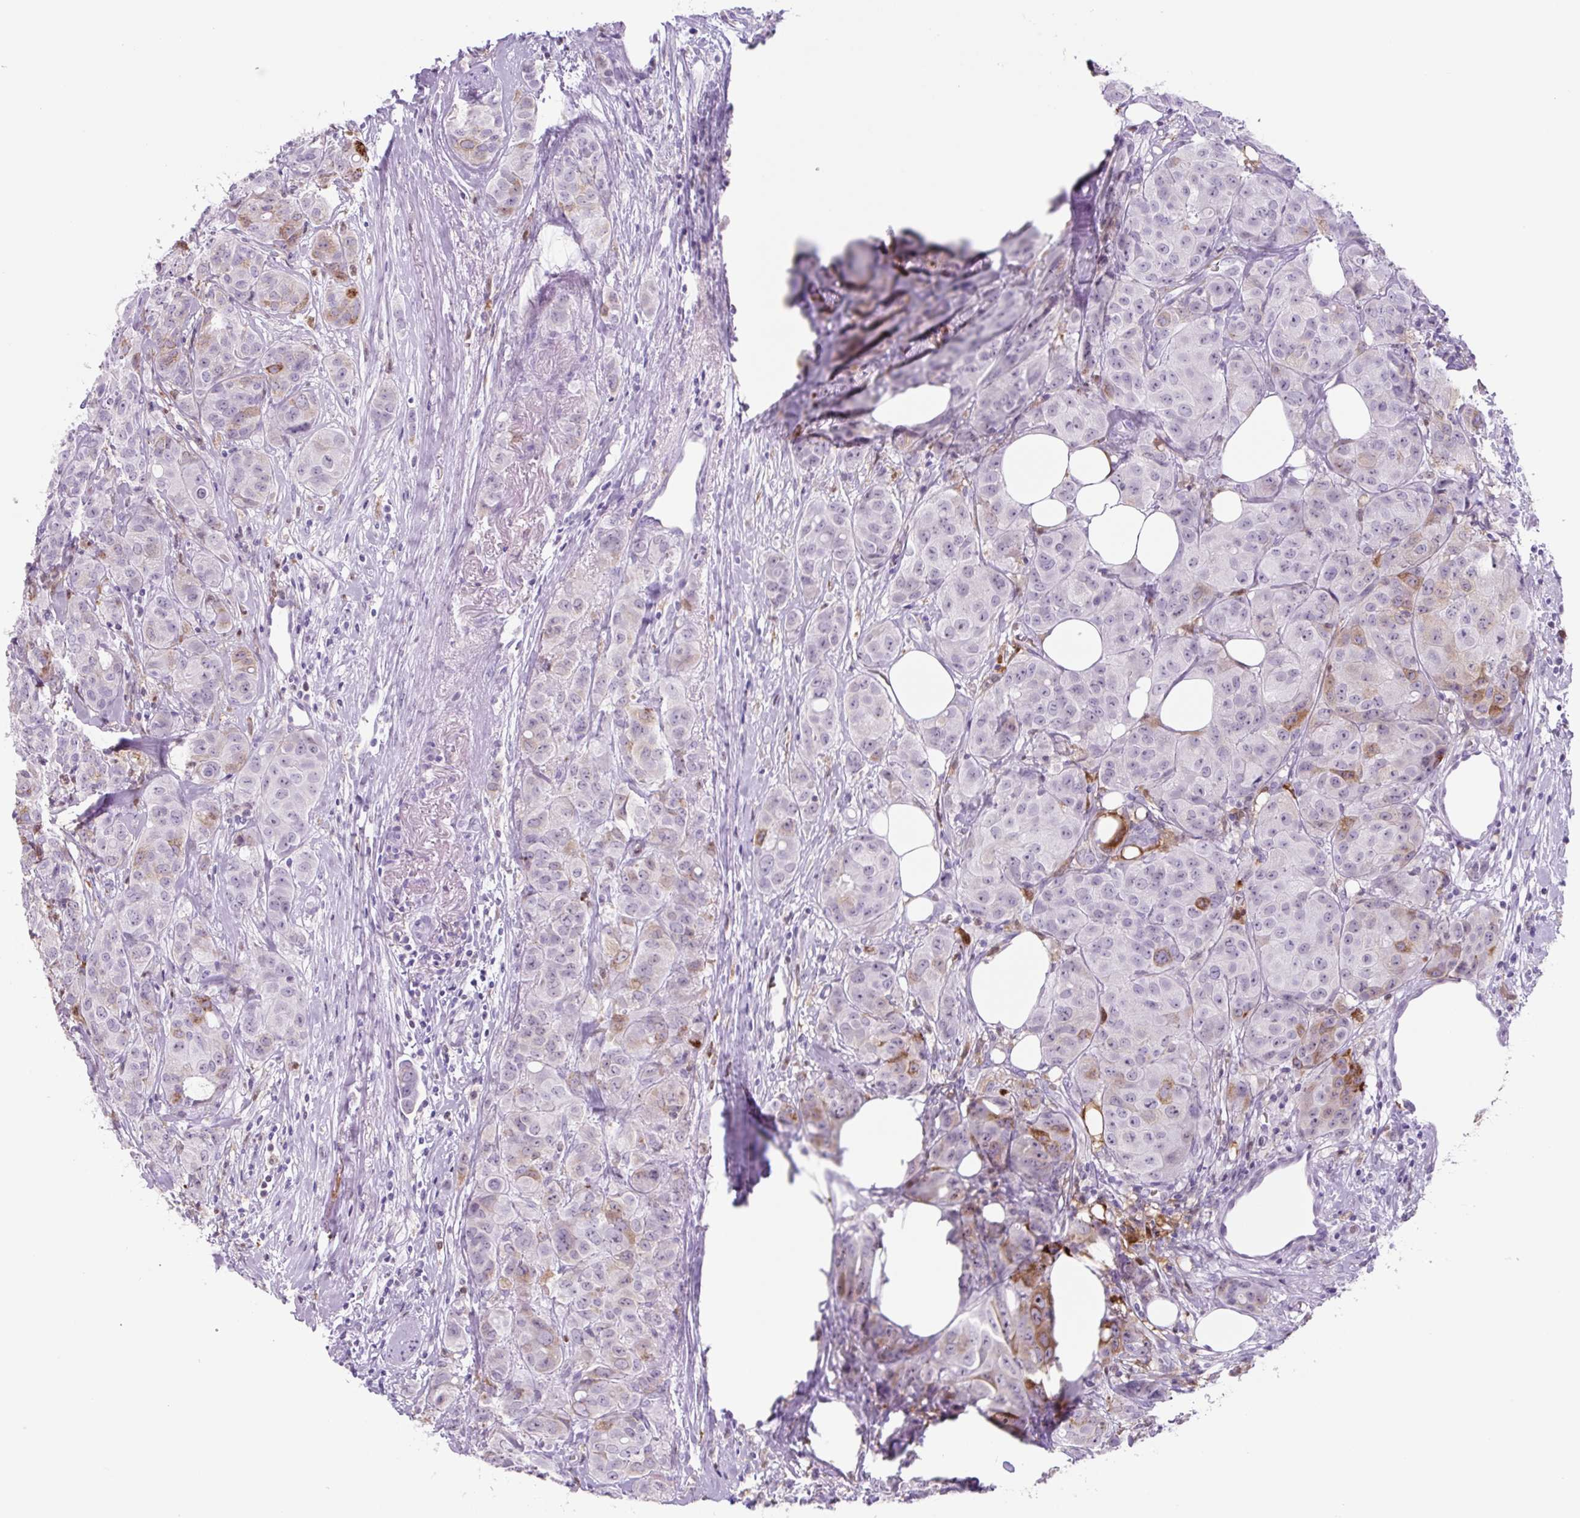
{"staining": {"intensity": "moderate", "quantity": "<25%", "location": "cytoplasmic/membranous"}, "tissue": "breast cancer", "cell_type": "Tumor cells", "image_type": "cancer", "snomed": [{"axis": "morphology", "description": "Duct carcinoma"}, {"axis": "topography", "description": "Breast"}], "caption": "Moderate cytoplasmic/membranous staining is appreciated in approximately <25% of tumor cells in breast cancer.", "gene": "TNFRSF8", "patient": {"sex": "female", "age": 43}}